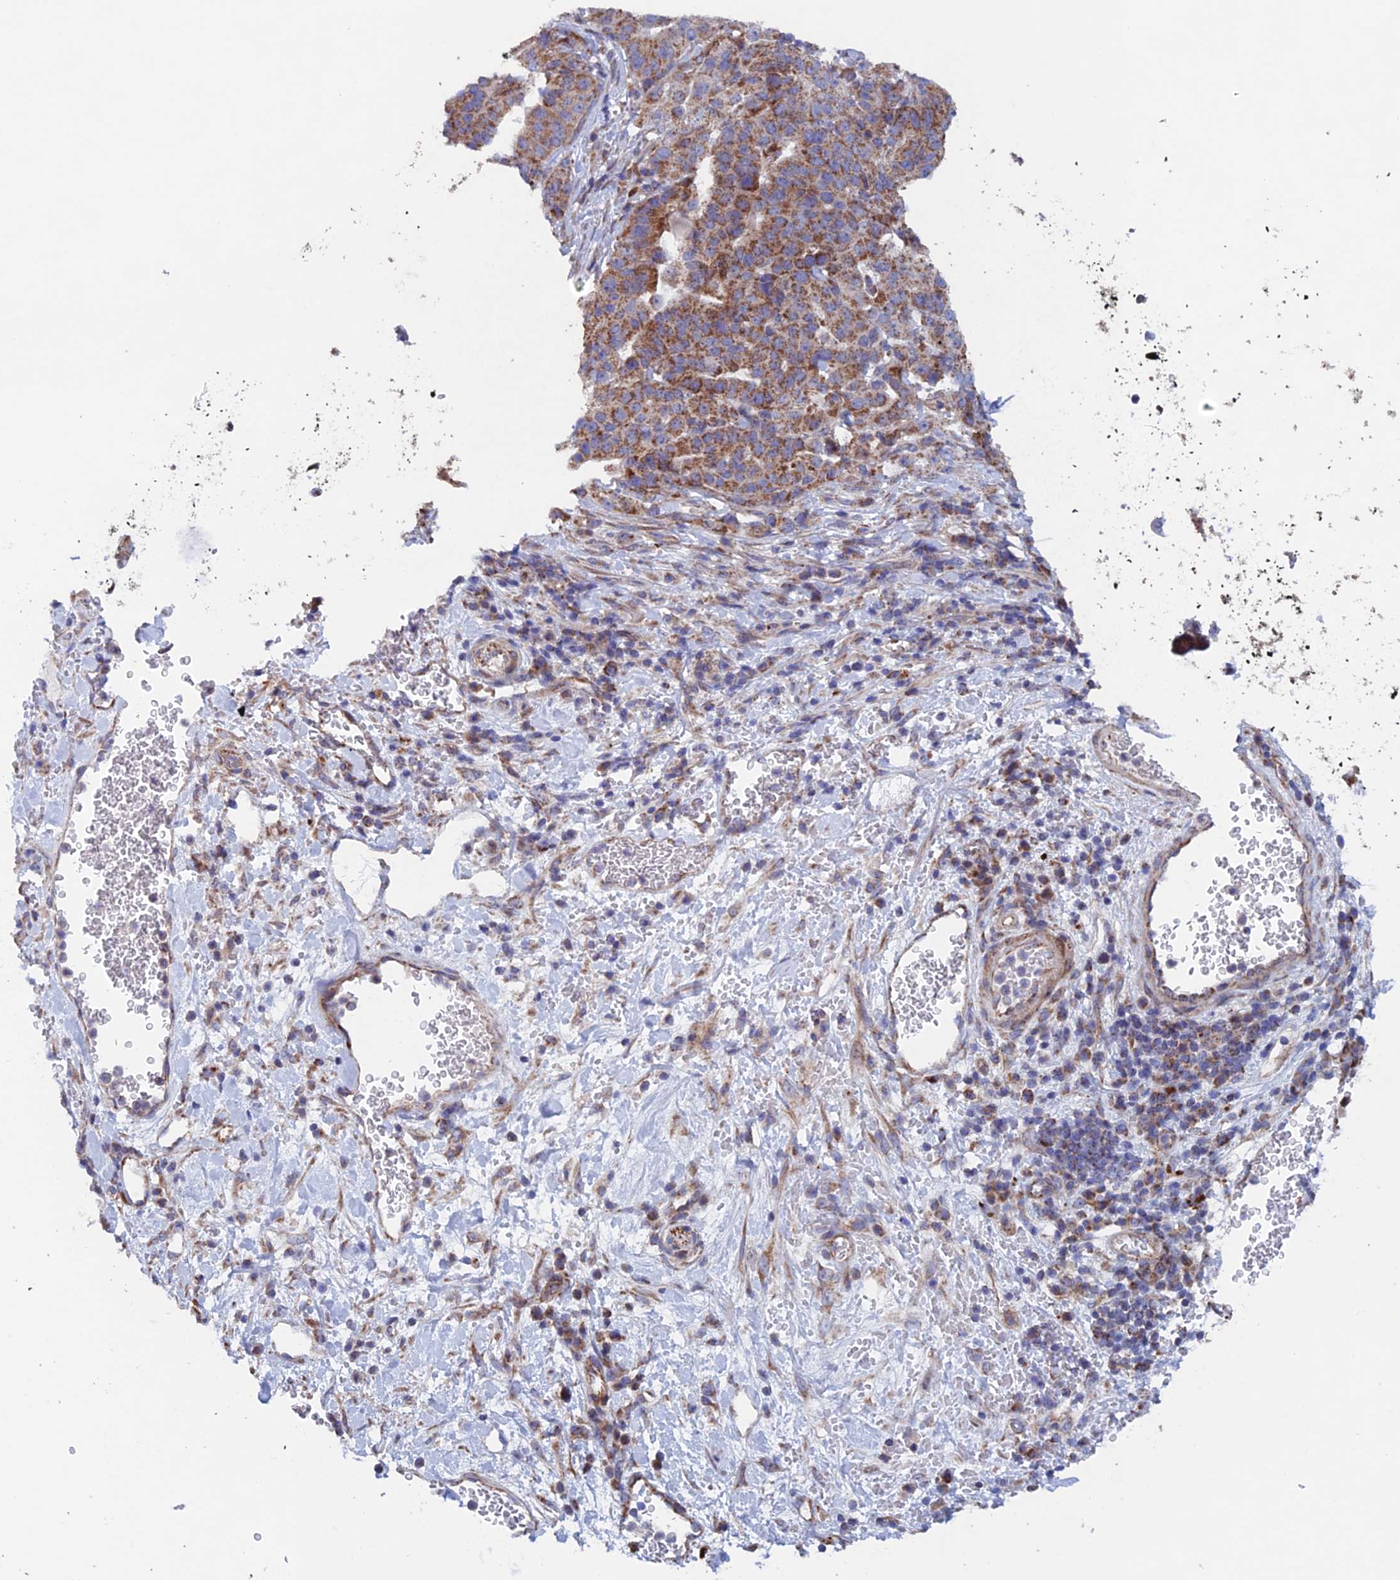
{"staining": {"intensity": "moderate", "quantity": ">75%", "location": "cytoplasmic/membranous"}, "tissue": "stomach cancer", "cell_type": "Tumor cells", "image_type": "cancer", "snomed": [{"axis": "morphology", "description": "Adenocarcinoma, NOS"}, {"axis": "topography", "description": "Stomach"}], "caption": "Moderate cytoplasmic/membranous expression for a protein is present in approximately >75% of tumor cells of stomach cancer (adenocarcinoma) using immunohistochemistry.", "gene": "MRPL1", "patient": {"sex": "male", "age": 48}}